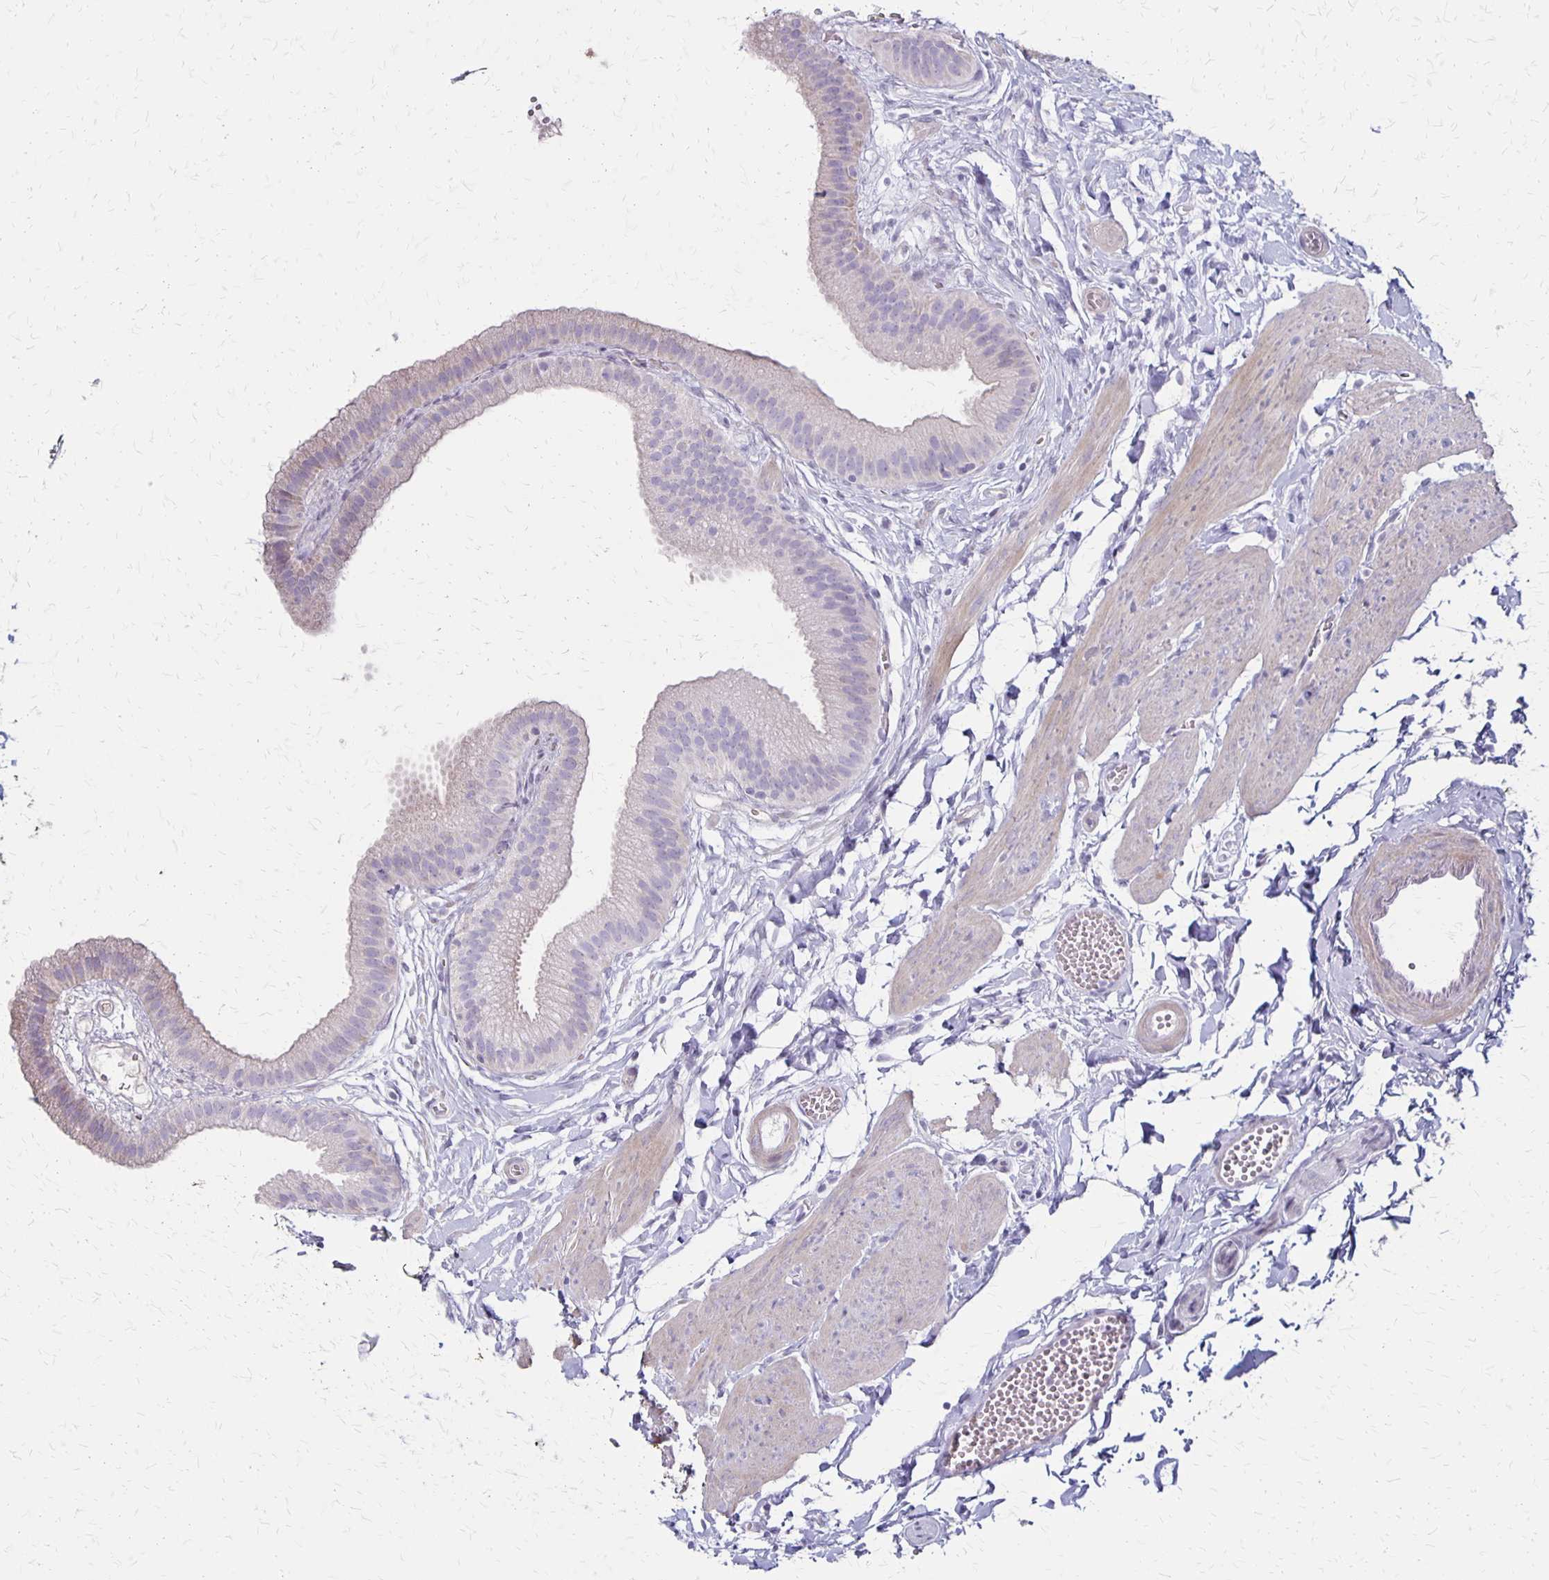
{"staining": {"intensity": "negative", "quantity": "none", "location": "none"}, "tissue": "gallbladder", "cell_type": "Glandular cells", "image_type": "normal", "snomed": [{"axis": "morphology", "description": "Normal tissue, NOS"}, {"axis": "topography", "description": "Gallbladder"}], "caption": "DAB (3,3'-diaminobenzidine) immunohistochemical staining of normal gallbladder displays no significant expression in glandular cells. Brightfield microscopy of IHC stained with DAB (3,3'-diaminobenzidine) (brown) and hematoxylin (blue), captured at high magnification.", "gene": "HOMER1", "patient": {"sex": "female", "age": 63}}